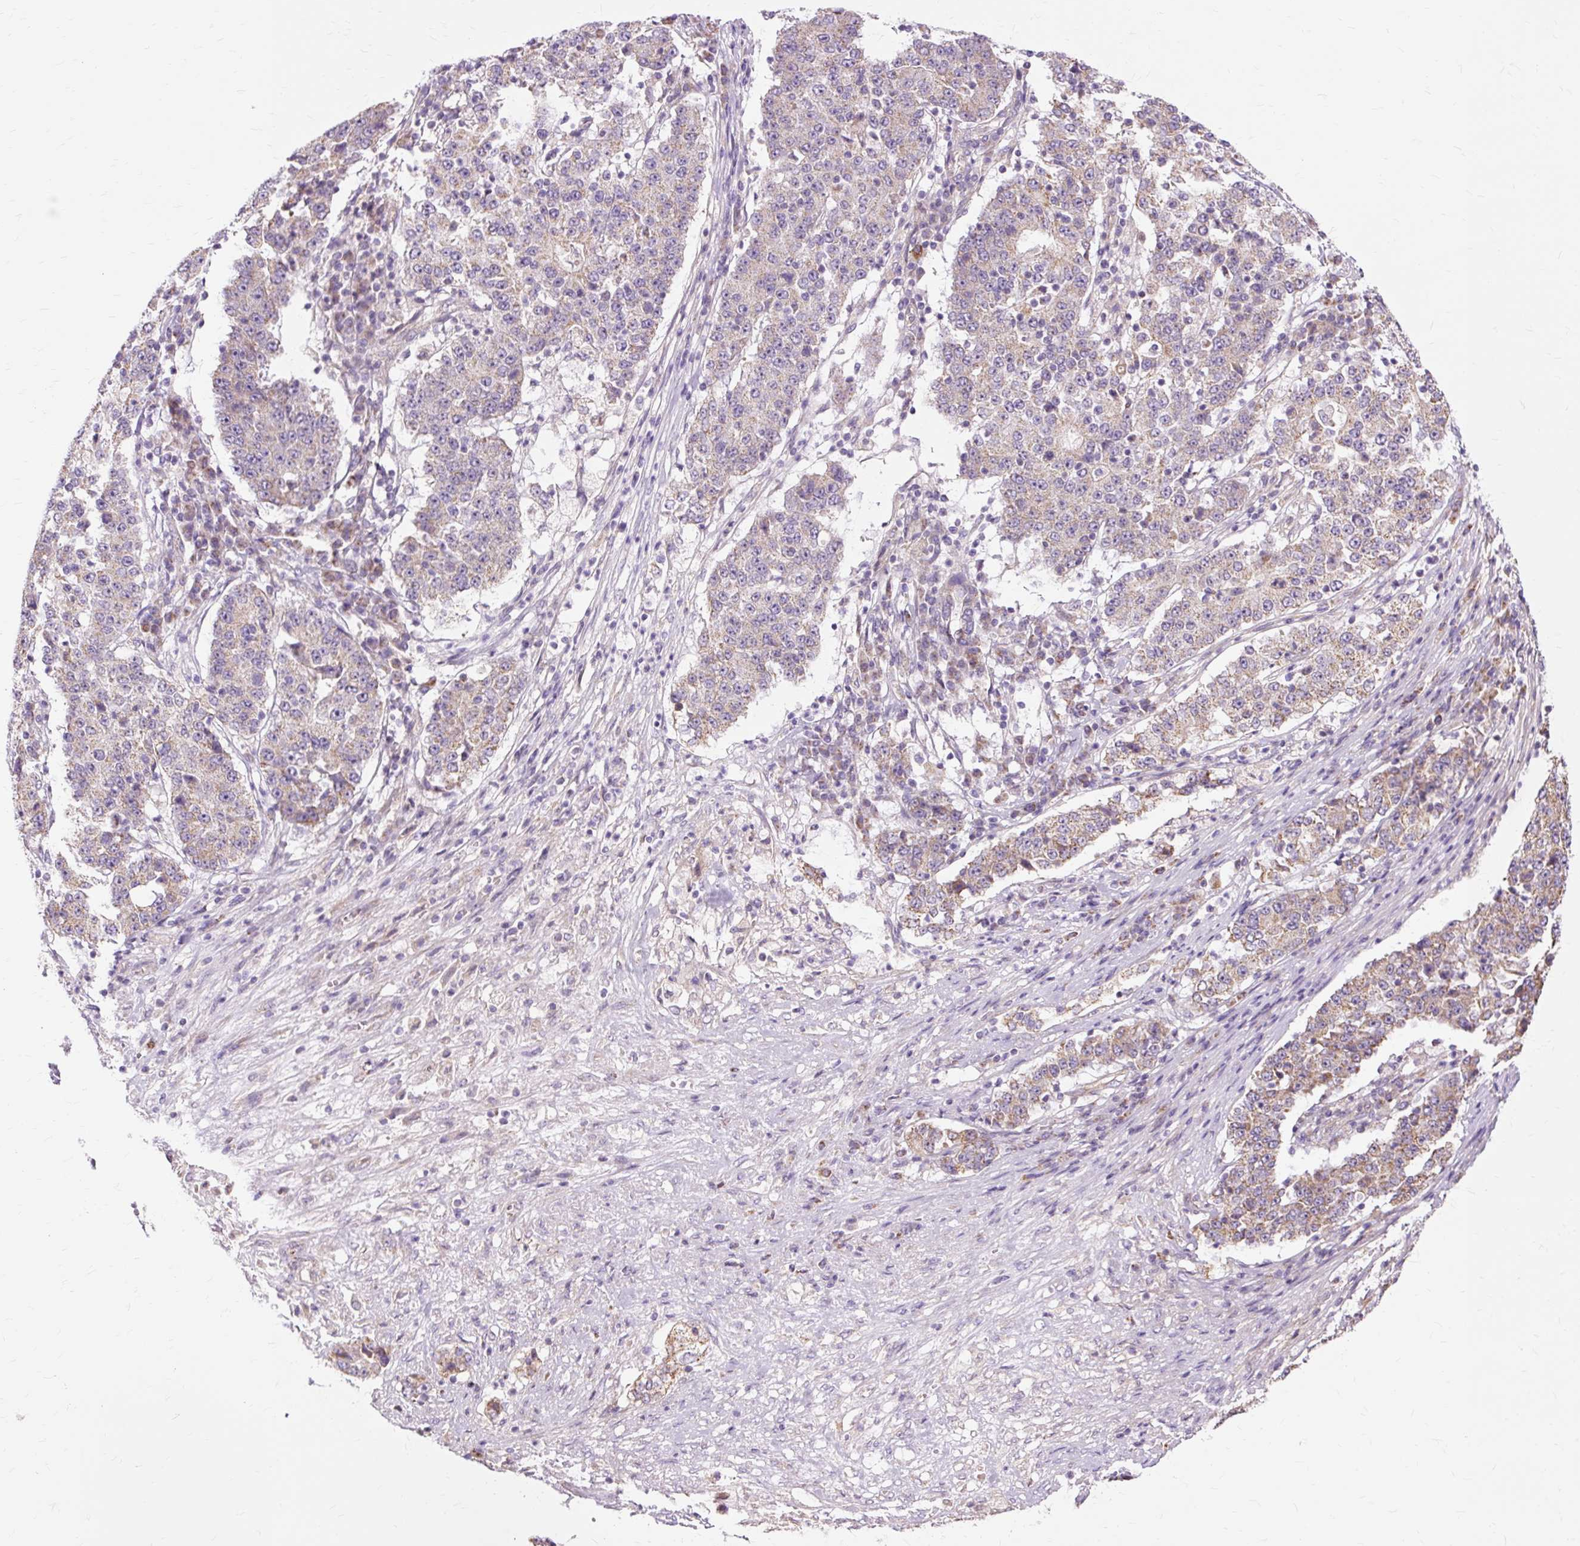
{"staining": {"intensity": "weak", "quantity": ">75%", "location": "cytoplasmic/membranous"}, "tissue": "stomach cancer", "cell_type": "Tumor cells", "image_type": "cancer", "snomed": [{"axis": "morphology", "description": "Adenocarcinoma, NOS"}, {"axis": "topography", "description": "Stomach"}], "caption": "Brown immunohistochemical staining in adenocarcinoma (stomach) shows weak cytoplasmic/membranous positivity in approximately >75% of tumor cells.", "gene": "PDZD2", "patient": {"sex": "male", "age": 59}}